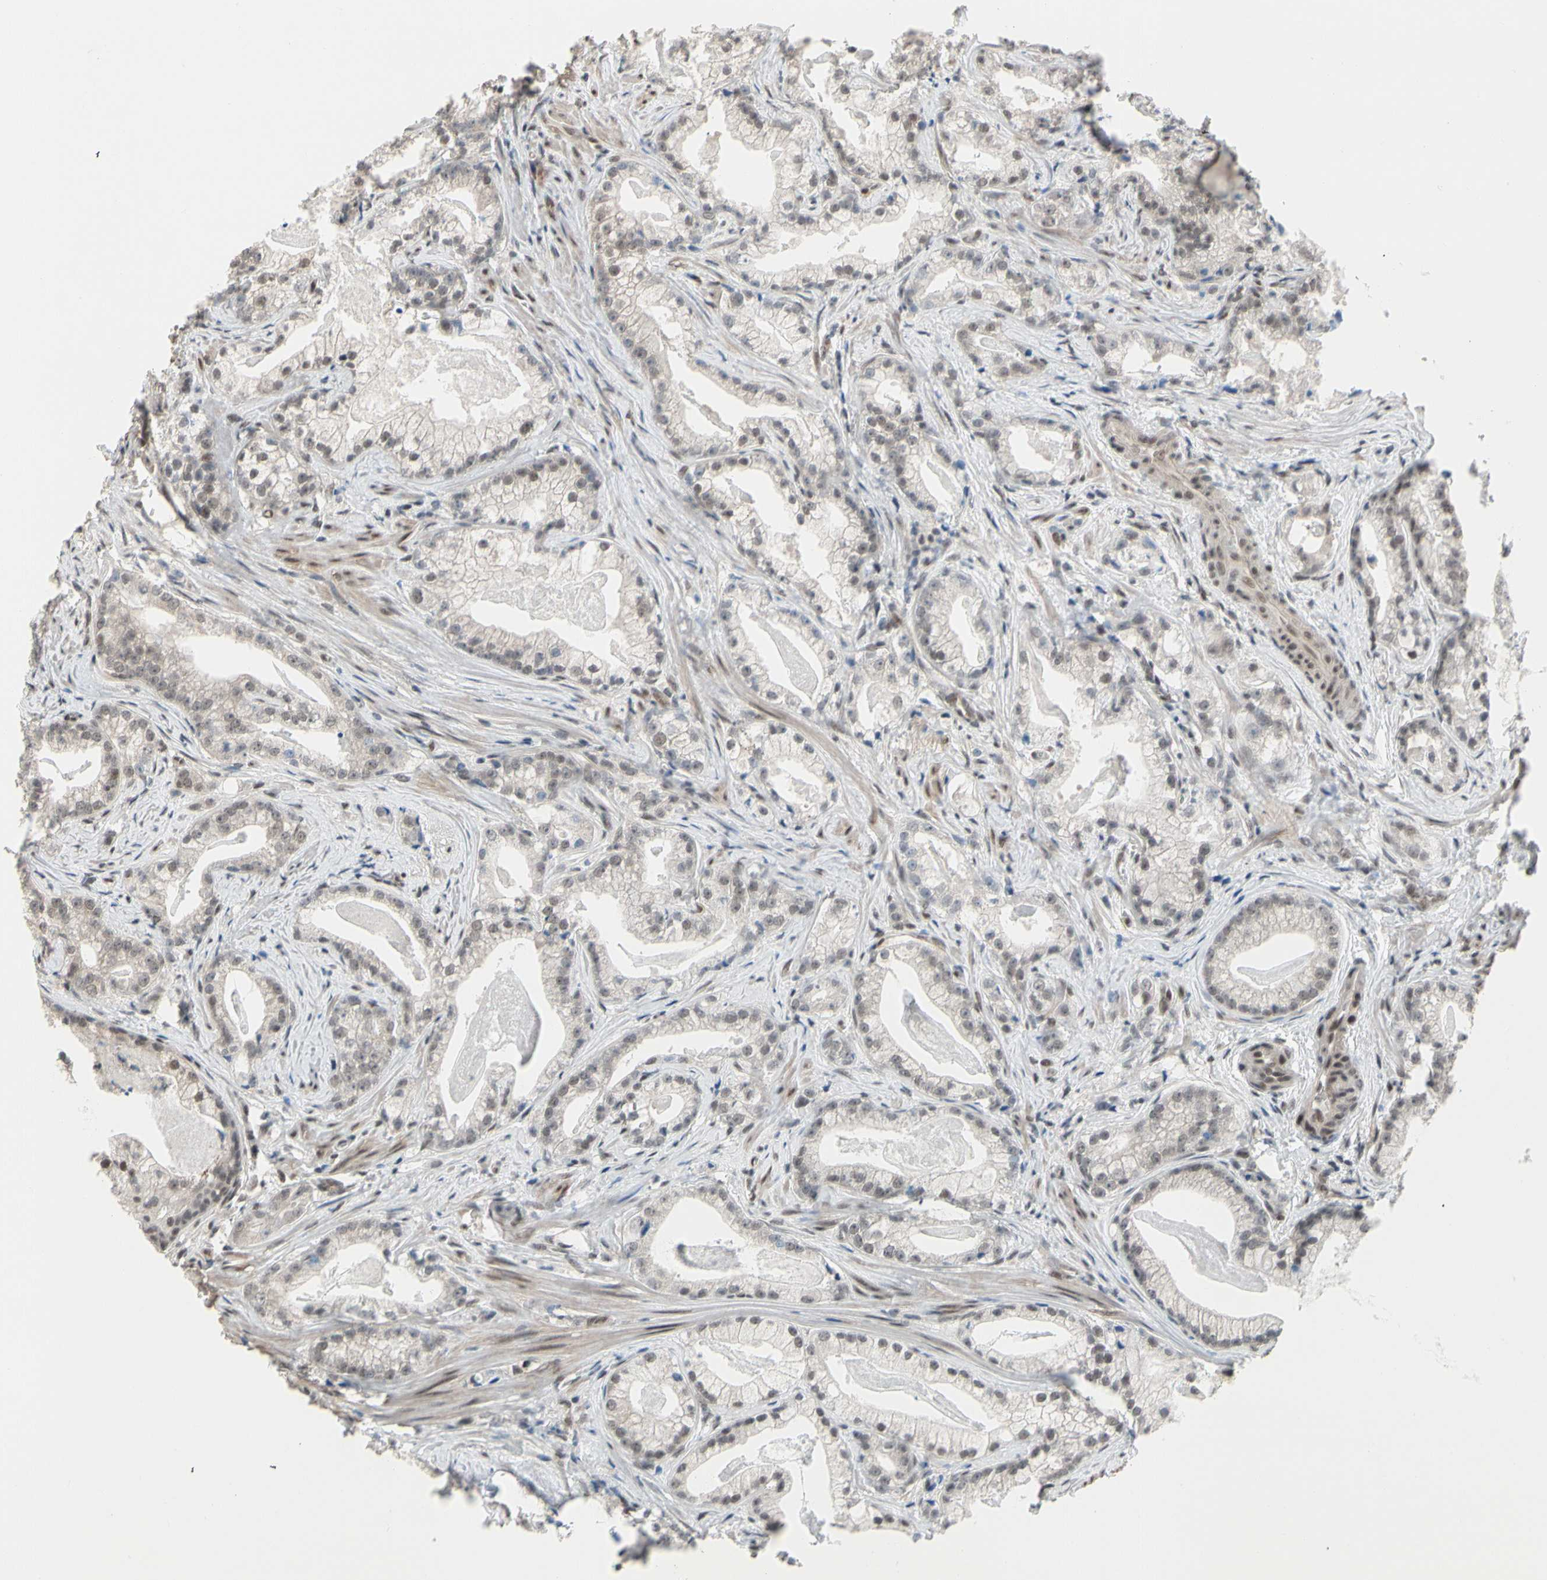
{"staining": {"intensity": "weak", "quantity": "25%-75%", "location": "nuclear"}, "tissue": "prostate cancer", "cell_type": "Tumor cells", "image_type": "cancer", "snomed": [{"axis": "morphology", "description": "Adenocarcinoma, Low grade"}, {"axis": "topography", "description": "Prostate"}], "caption": "DAB (3,3'-diaminobenzidine) immunohistochemical staining of human adenocarcinoma (low-grade) (prostate) demonstrates weak nuclear protein staining in about 25%-75% of tumor cells.", "gene": "TAF4", "patient": {"sex": "male", "age": 59}}